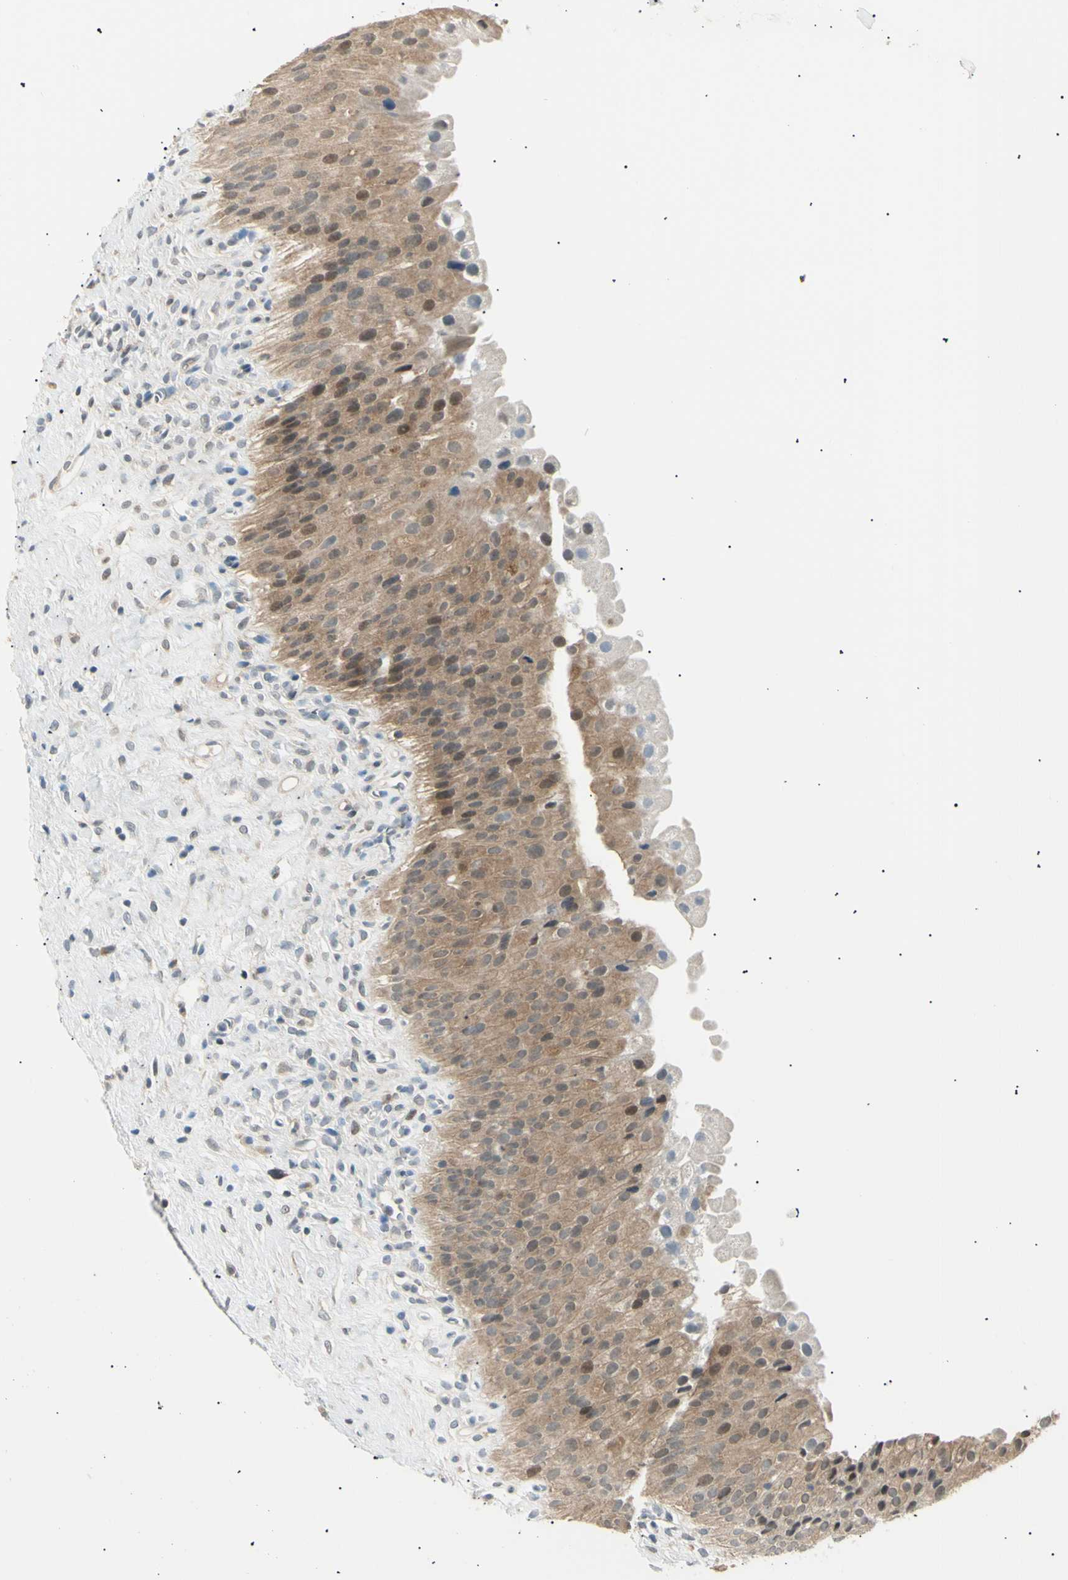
{"staining": {"intensity": "moderate", "quantity": ">75%", "location": "cytoplasmic/membranous,nuclear"}, "tissue": "urinary bladder", "cell_type": "Urothelial cells", "image_type": "normal", "snomed": [{"axis": "morphology", "description": "Normal tissue, NOS"}, {"axis": "morphology", "description": "Urothelial carcinoma, High grade"}, {"axis": "topography", "description": "Urinary bladder"}], "caption": "This micrograph demonstrates unremarkable urinary bladder stained with immunohistochemistry (IHC) to label a protein in brown. The cytoplasmic/membranous,nuclear of urothelial cells show moderate positivity for the protein. Nuclei are counter-stained blue.", "gene": "LHPP", "patient": {"sex": "male", "age": 46}}